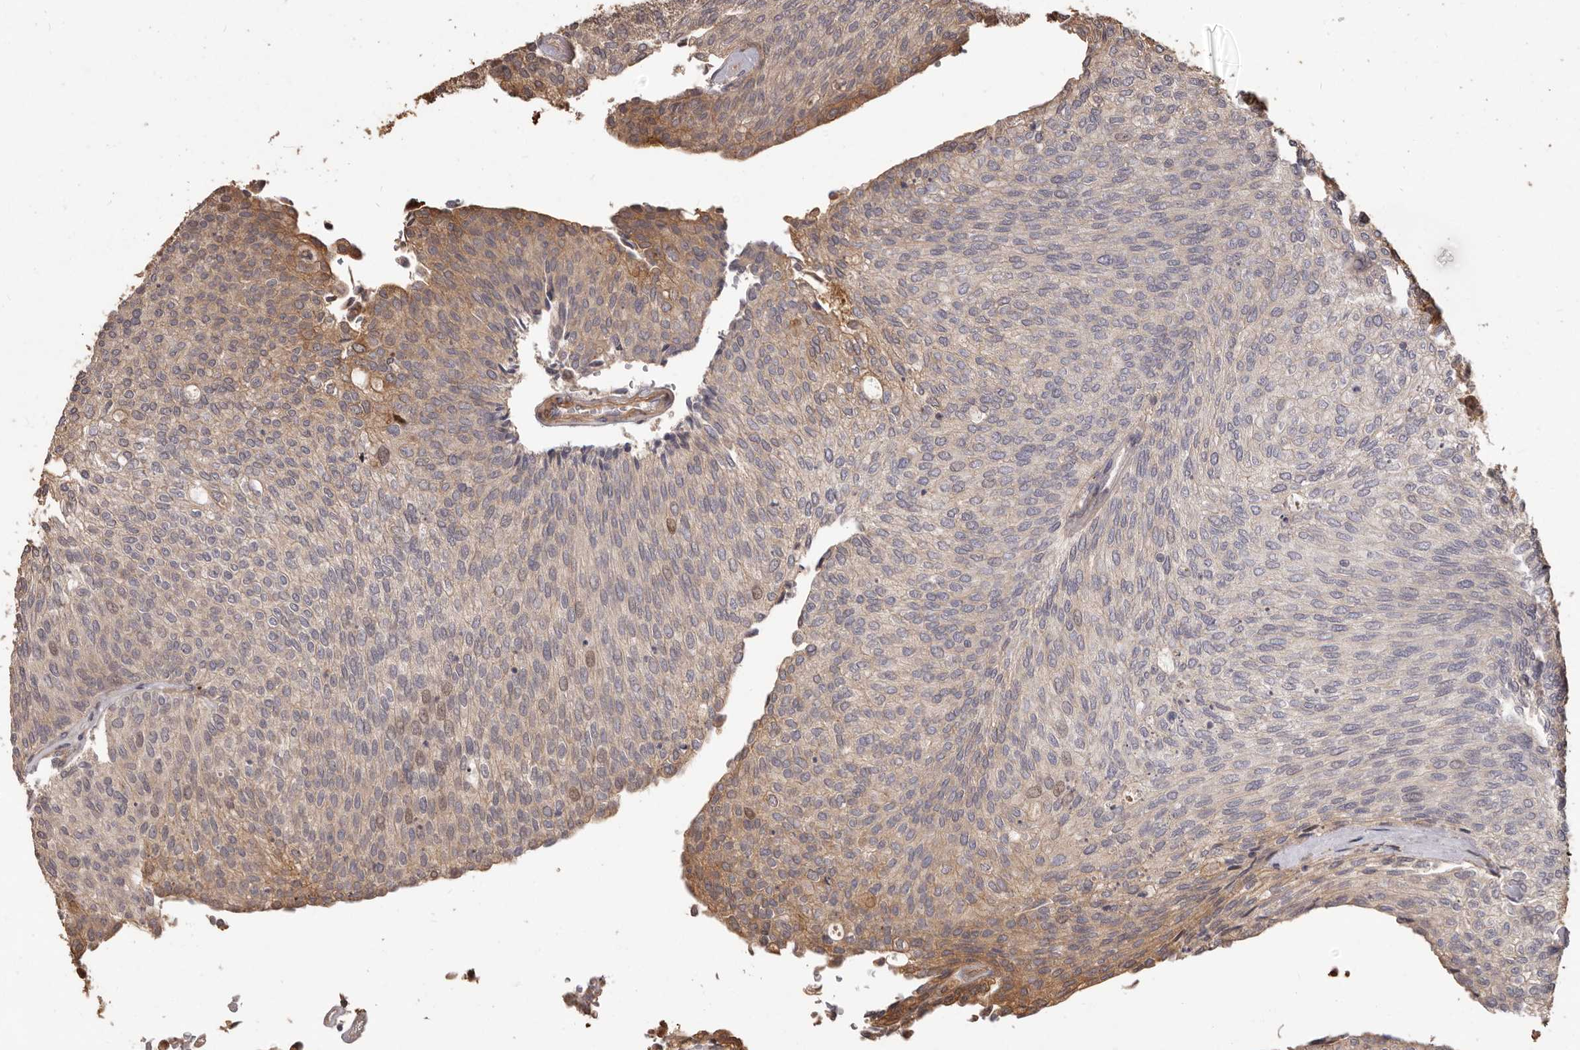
{"staining": {"intensity": "moderate", "quantity": "<25%", "location": "cytoplasmic/membranous"}, "tissue": "urothelial cancer", "cell_type": "Tumor cells", "image_type": "cancer", "snomed": [{"axis": "morphology", "description": "Urothelial carcinoma, Low grade"}, {"axis": "topography", "description": "Urinary bladder"}], "caption": "Tumor cells exhibit low levels of moderate cytoplasmic/membranous staining in about <25% of cells in low-grade urothelial carcinoma.", "gene": "MTO1", "patient": {"sex": "female", "age": 79}}